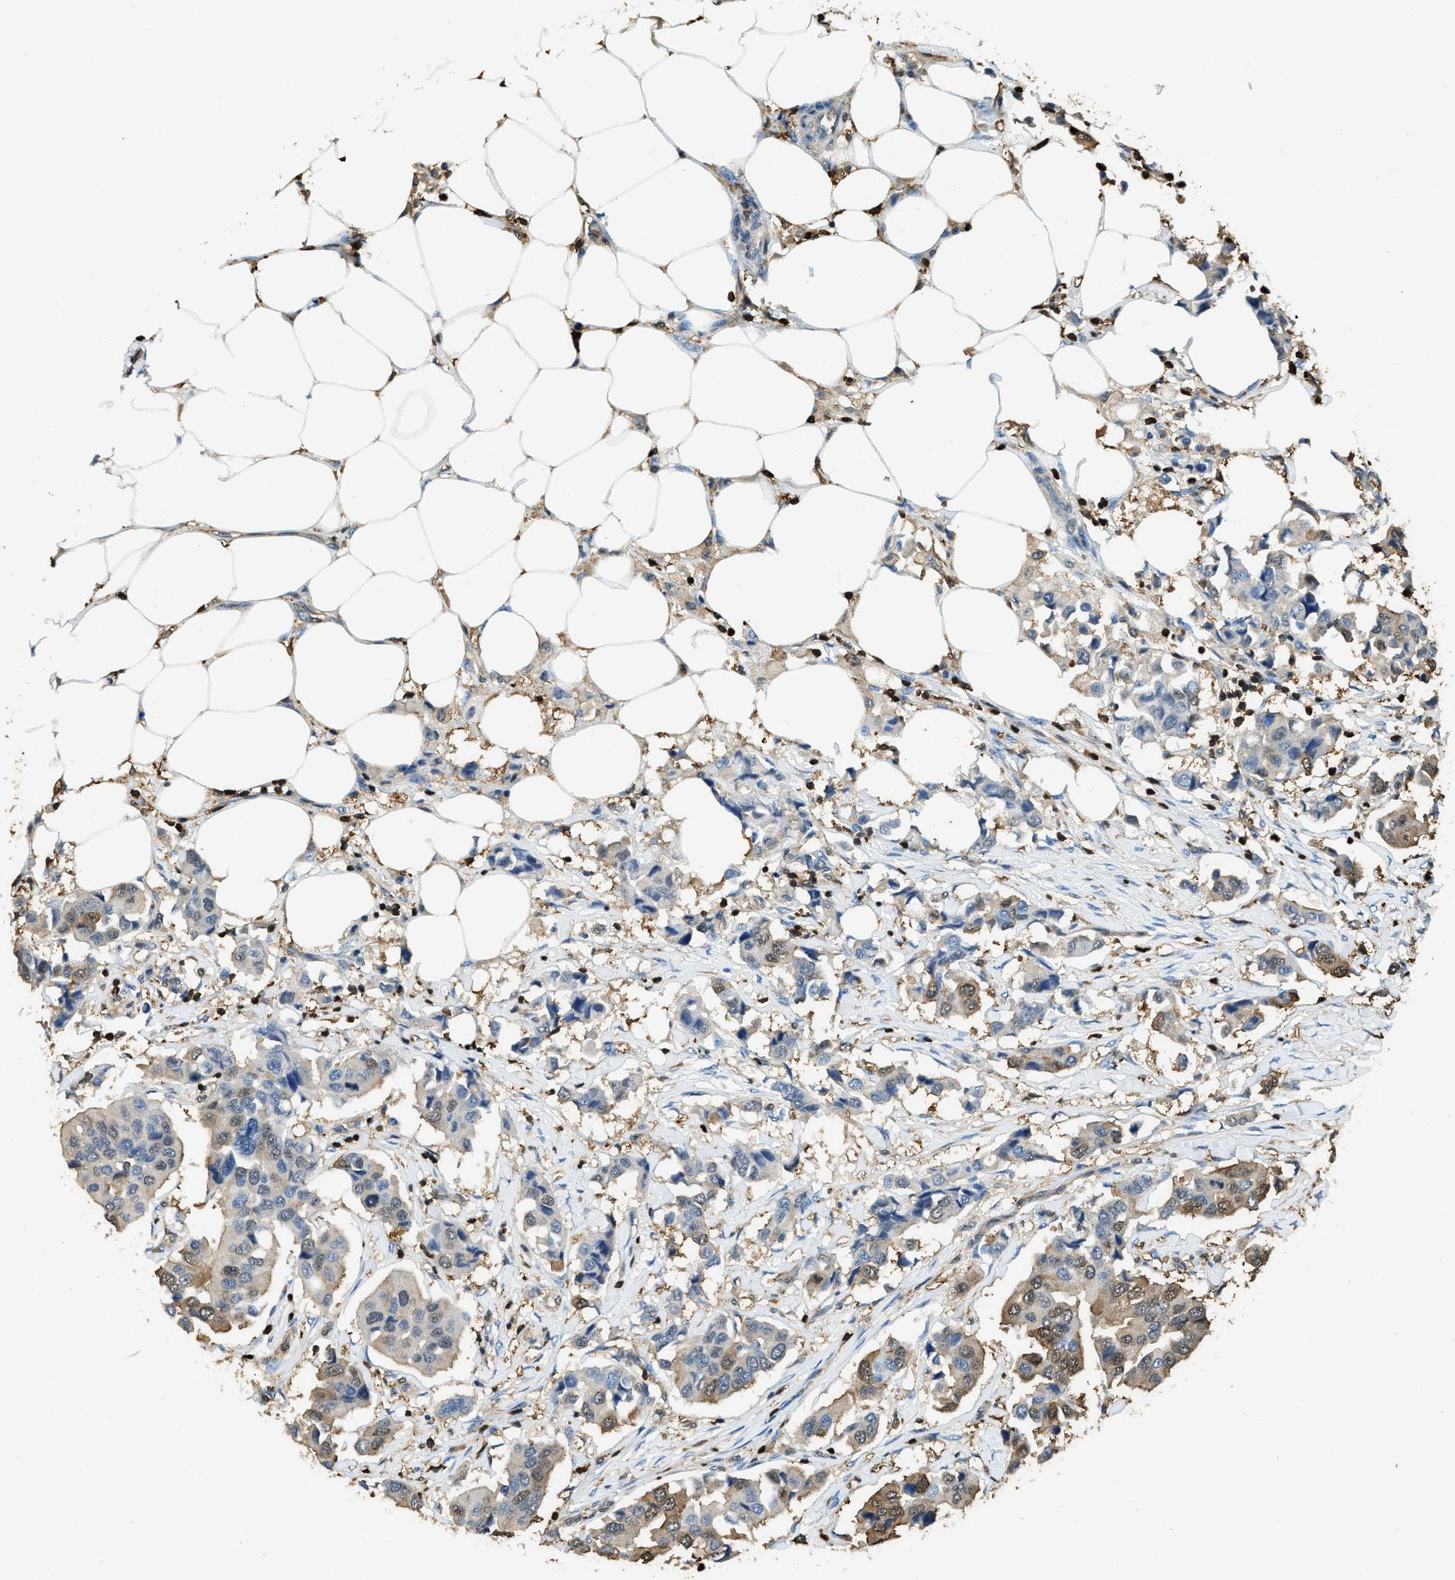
{"staining": {"intensity": "moderate", "quantity": "<25%", "location": "cytoplasmic/membranous,nuclear"}, "tissue": "breast cancer", "cell_type": "Tumor cells", "image_type": "cancer", "snomed": [{"axis": "morphology", "description": "Duct carcinoma"}, {"axis": "topography", "description": "Breast"}], "caption": "Protein staining exhibits moderate cytoplasmic/membranous and nuclear expression in about <25% of tumor cells in breast invasive ductal carcinoma.", "gene": "ARHGDIB", "patient": {"sex": "female", "age": 80}}